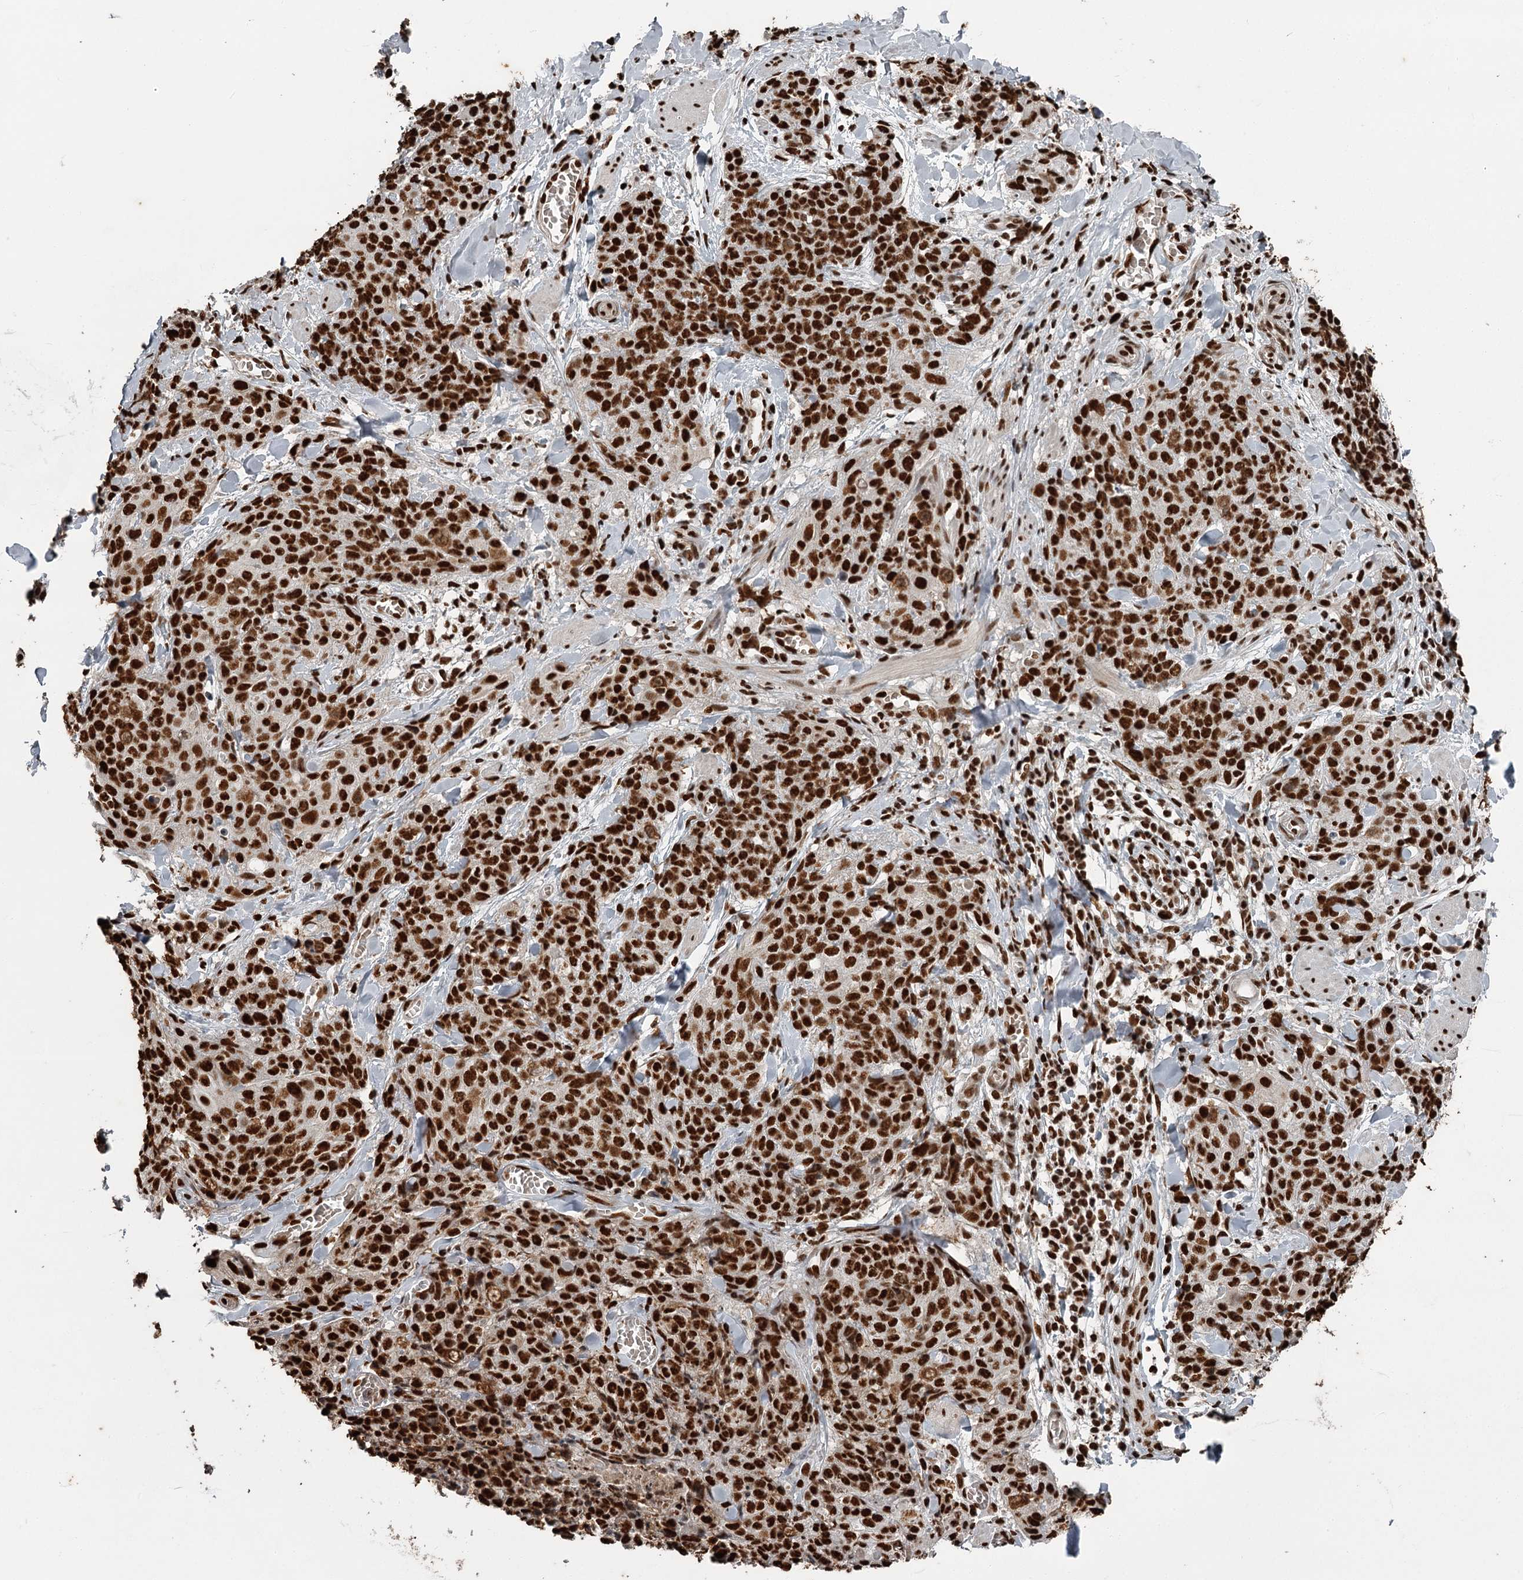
{"staining": {"intensity": "strong", "quantity": ">75%", "location": "nuclear"}, "tissue": "skin cancer", "cell_type": "Tumor cells", "image_type": "cancer", "snomed": [{"axis": "morphology", "description": "Squamous cell carcinoma, NOS"}, {"axis": "topography", "description": "Skin"}, {"axis": "topography", "description": "Vulva"}], "caption": "Skin squamous cell carcinoma stained with a protein marker demonstrates strong staining in tumor cells.", "gene": "RBBP7", "patient": {"sex": "female", "age": 85}}